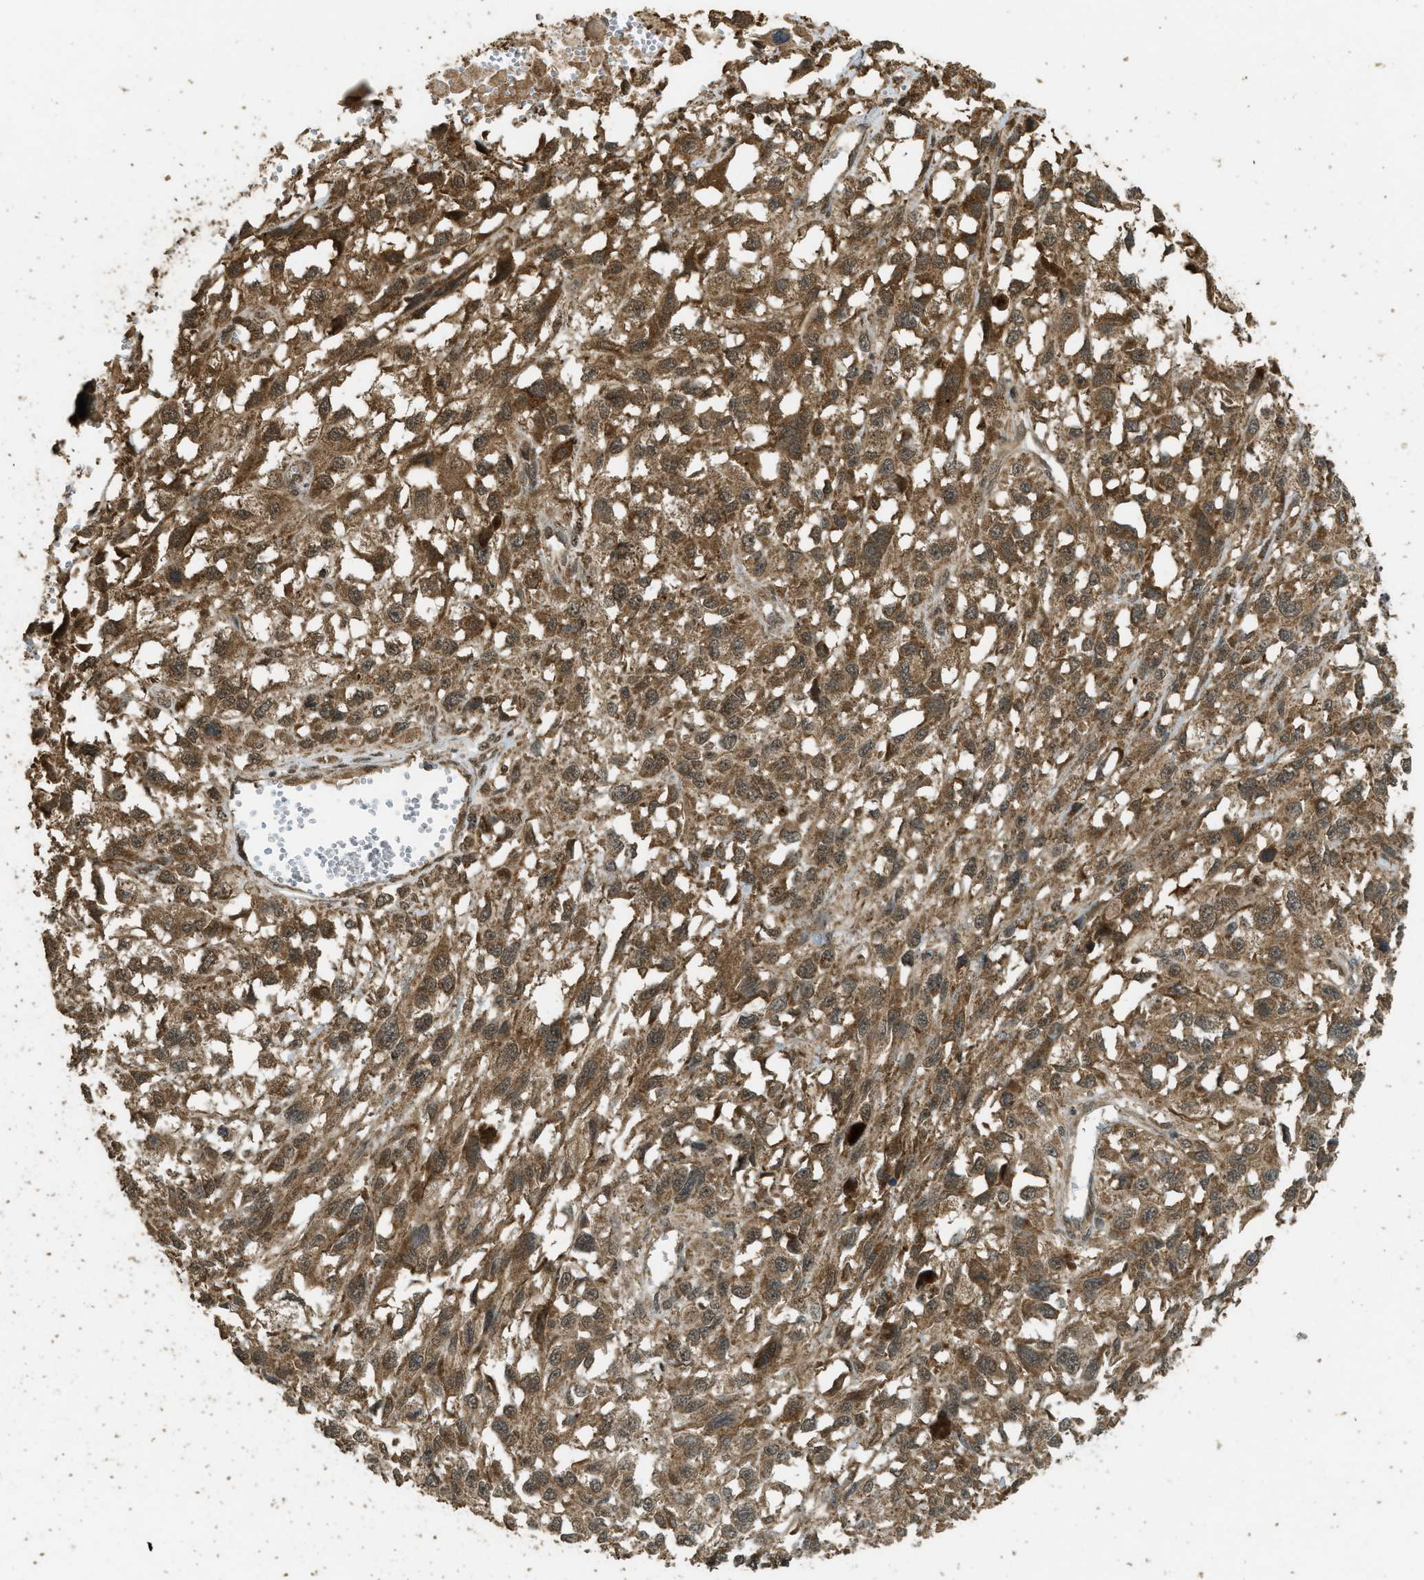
{"staining": {"intensity": "moderate", "quantity": ">75%", "location": "cytoplasmic/membranous"}, "tissue": "melanoma", "cell_type": "Tumor cells", "image_type": "cancer", "snomed": [{"axis": "morphology", "description": "Malignant melanoma, Metastatic site"}, {"axis": "topography", "description": "Lymph node"}], "caption": "Malignant melanoma (metastatic site) stained for a protein demonstrates moderate cytoplasmic/membranous positivity in tumor cells. (DAB IHC with brightfield microscopy, high magnification).", "gene": "CTPS1", "patient": {"sex": "male", "age": 59}}